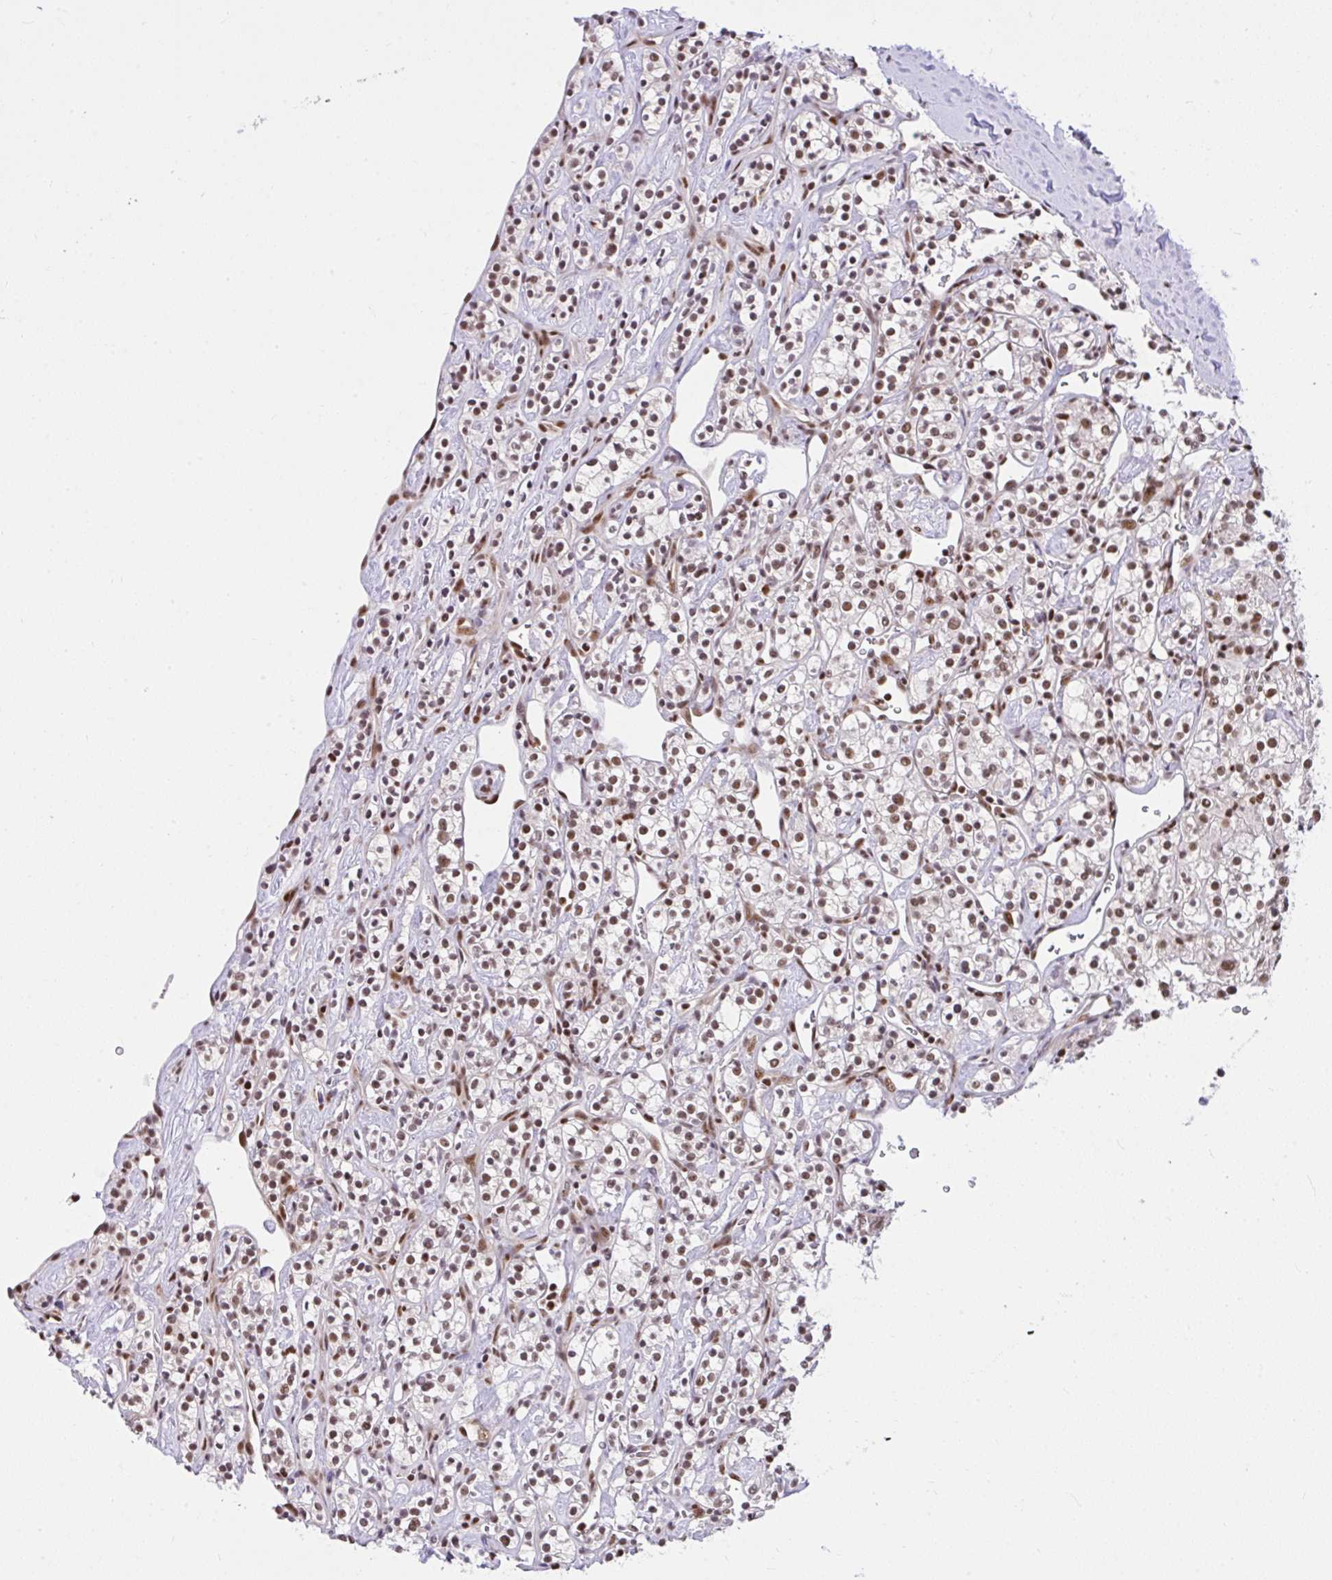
{"staining": {"intensity": "moderate", "quantity": ">75%", "location": "nuclear"}, "tissue": "renal cancer", "cell_type": "Tumor cells", "image_type": "cancer", "snomed": [{"axis": "morphology", "description": "Adenocarcinoma, NOS"}, {"axis": "topography", "description": "Kidney"}], "caption": "The immunohistochemical stain labels moderate nuclear positivity in tumor cells of renal cancer tissue. The staining is performed using DAB (3,3'-diaminobenzidine) brown chromogen to label protein expression. The nuclei are counter-stained blue using hematoxylin.", "gene": "CCDC12", "patient": {"sex": "male", "age": 77}}